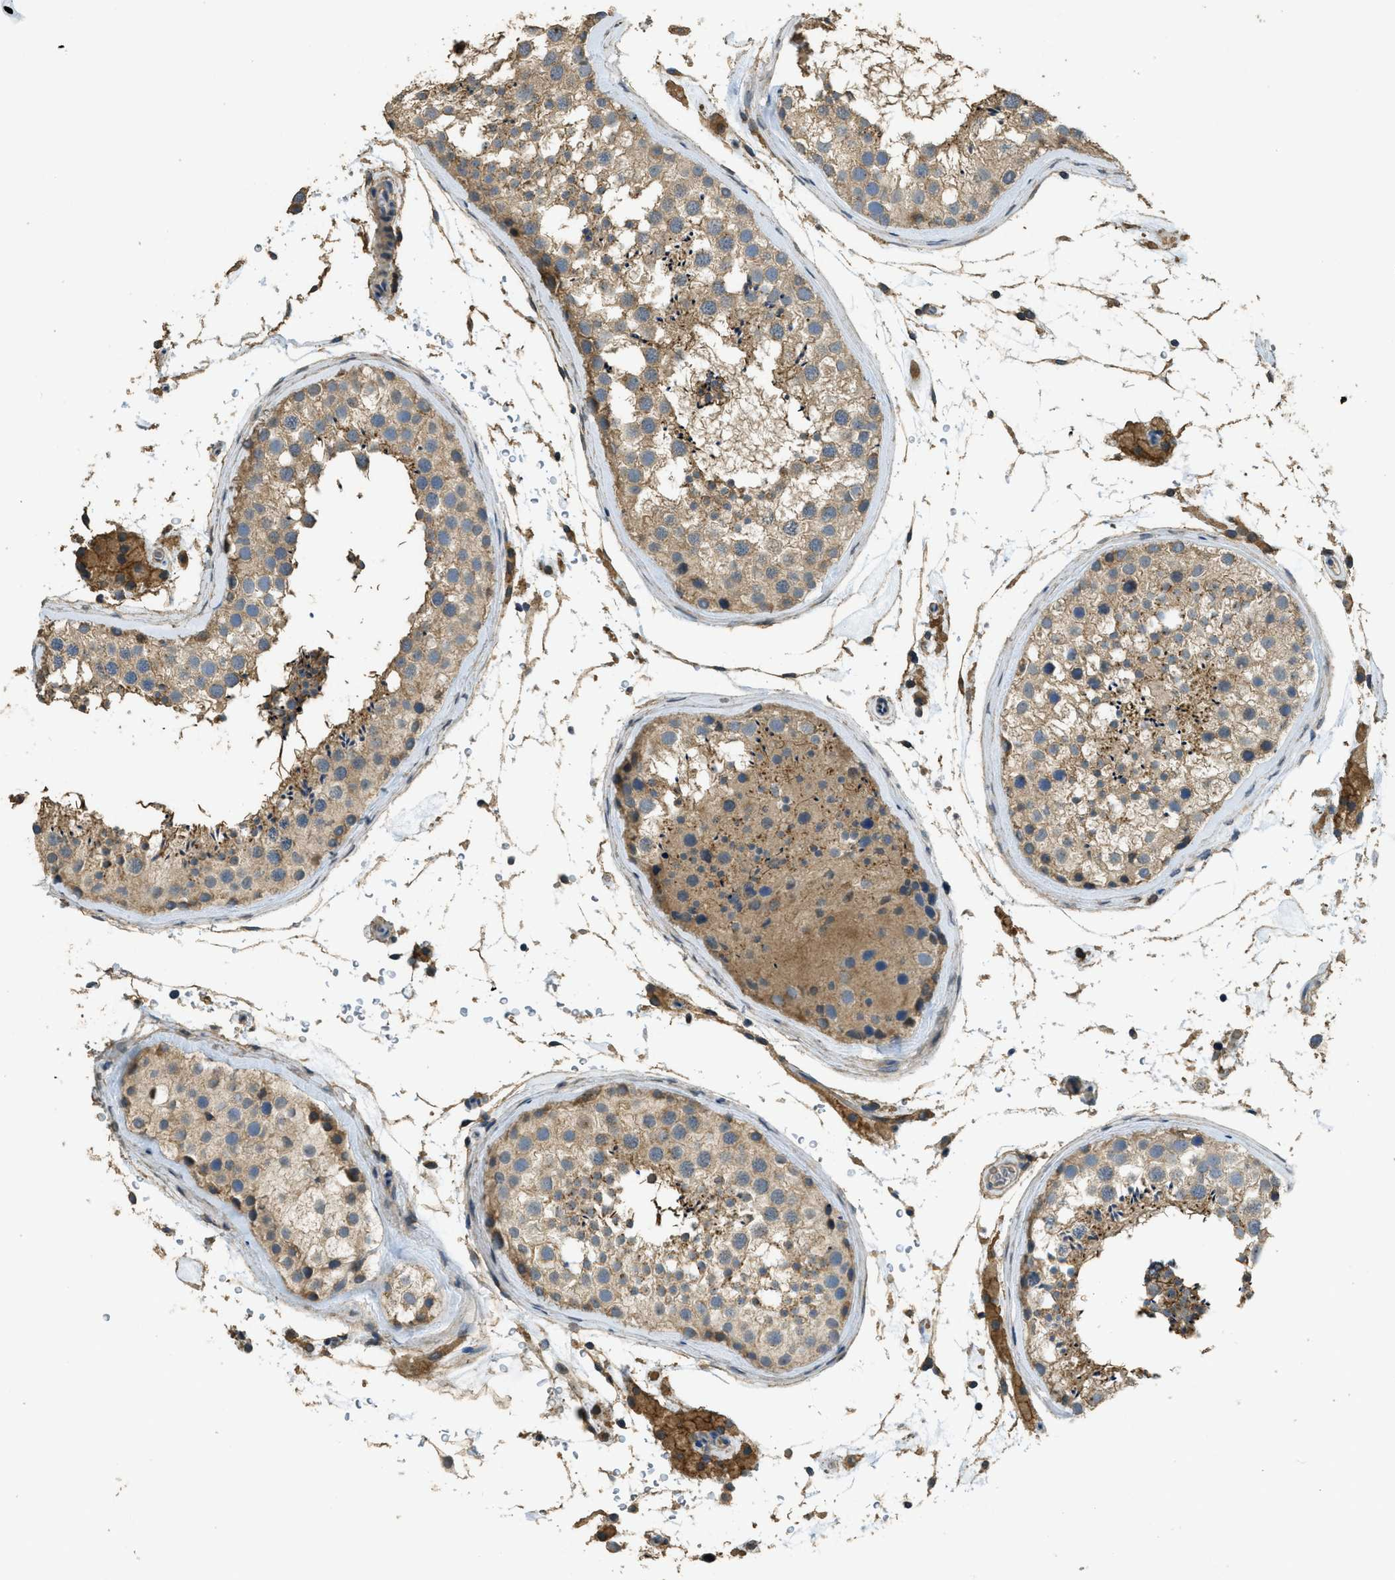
{"staining": {"intensity": "moderate", "quantity": ">75%", "location": "cytoplasmic/membranous"}, "tissue": "testis", "cell_type": "Cells in seminiferous ducts", "image_type": "normal", "snomed": [{"axis": "morphology", "description": "Normal tissue, NOS"}, {"axis": "topography", "description": "Testis"}], "caption": "Protein staining of normal testis demonstrates moderate cytoplasmic/membranous staining in approximately >75% of cells in seminiferous ducts. (Brightfield microscopy of DAB IHC at high magnification).", "gene": "CD276", "patient": {"sex": "male", "age": 46}}